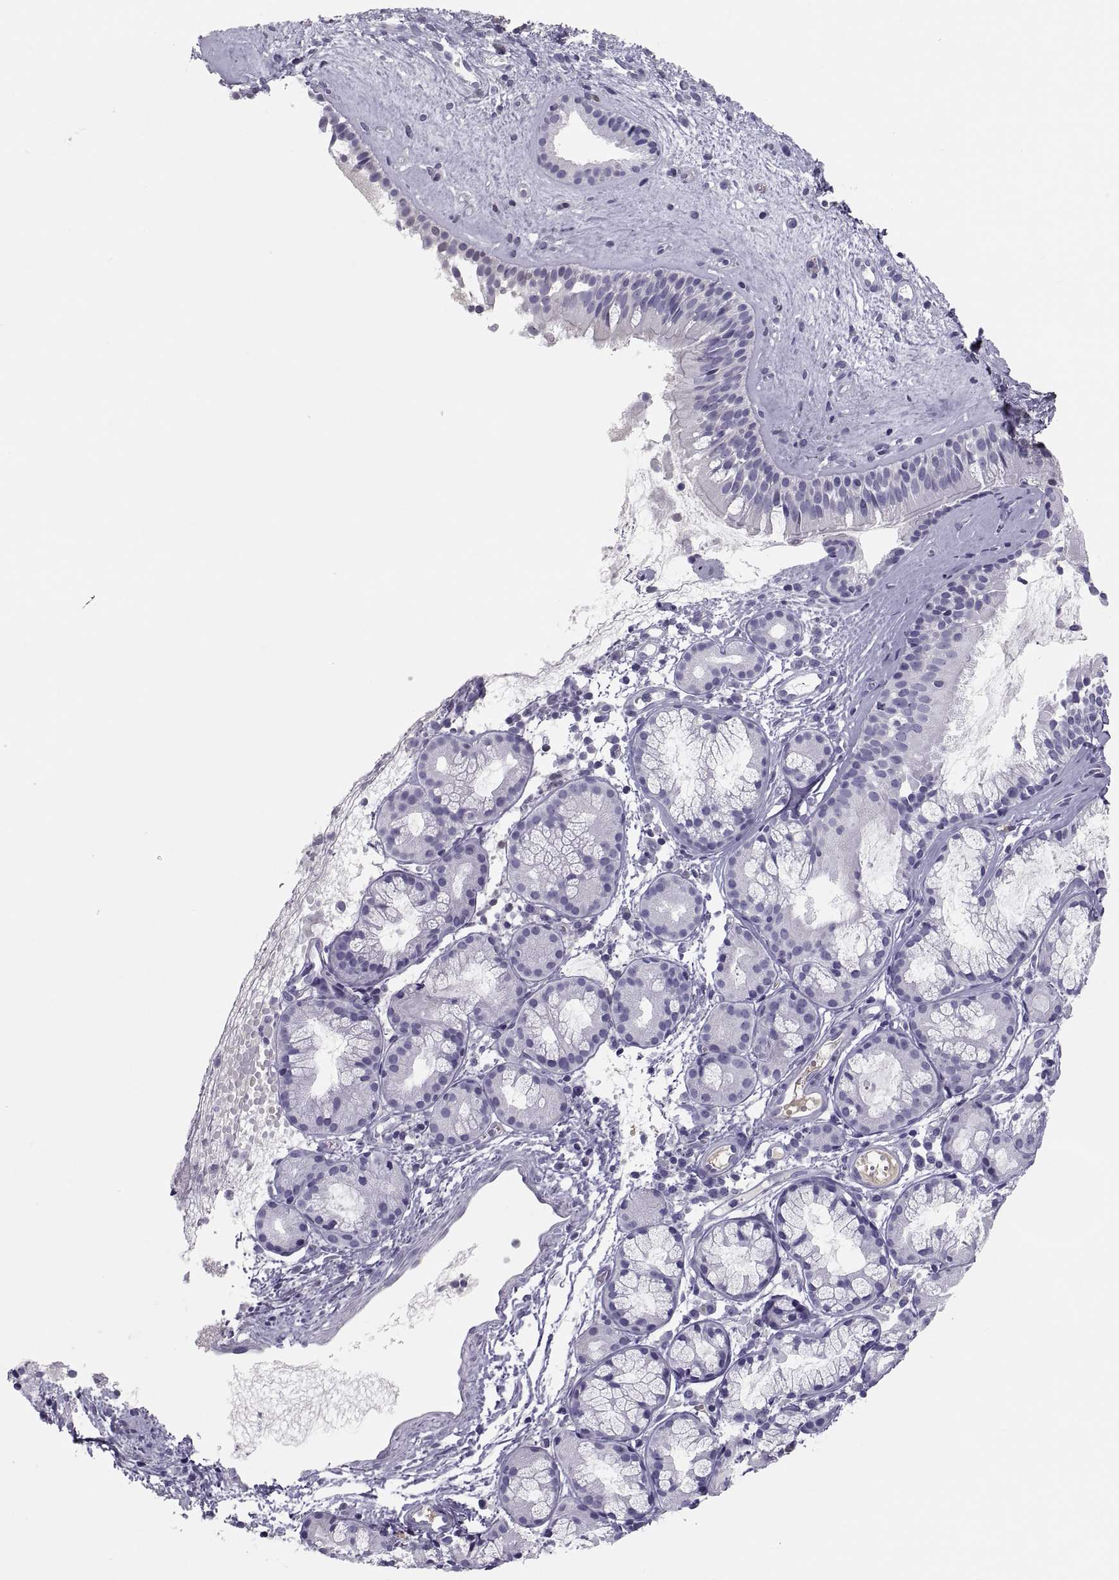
{"staining": {"intensity": "negative", "quantity": "none", "location": "none"}, "tissue": "nasopharynx", "cell_type": "Respiratory epithelial cells", "image_type": "normal", "snomed": [{"axis": "morphology", "description": "Normal tissue, NOS"}, {"axis": "topography", "description": "Nasopharynx"}], "caption": "Immunohistochemistry (IHC) of benign nasopharynx demonstrates no positivity in respiratory epithelial cells. (DAB IHC with hematoxylin counter stain).", "gene": "MAGEB2", "patient": {"sex": "male", "age": 29}}